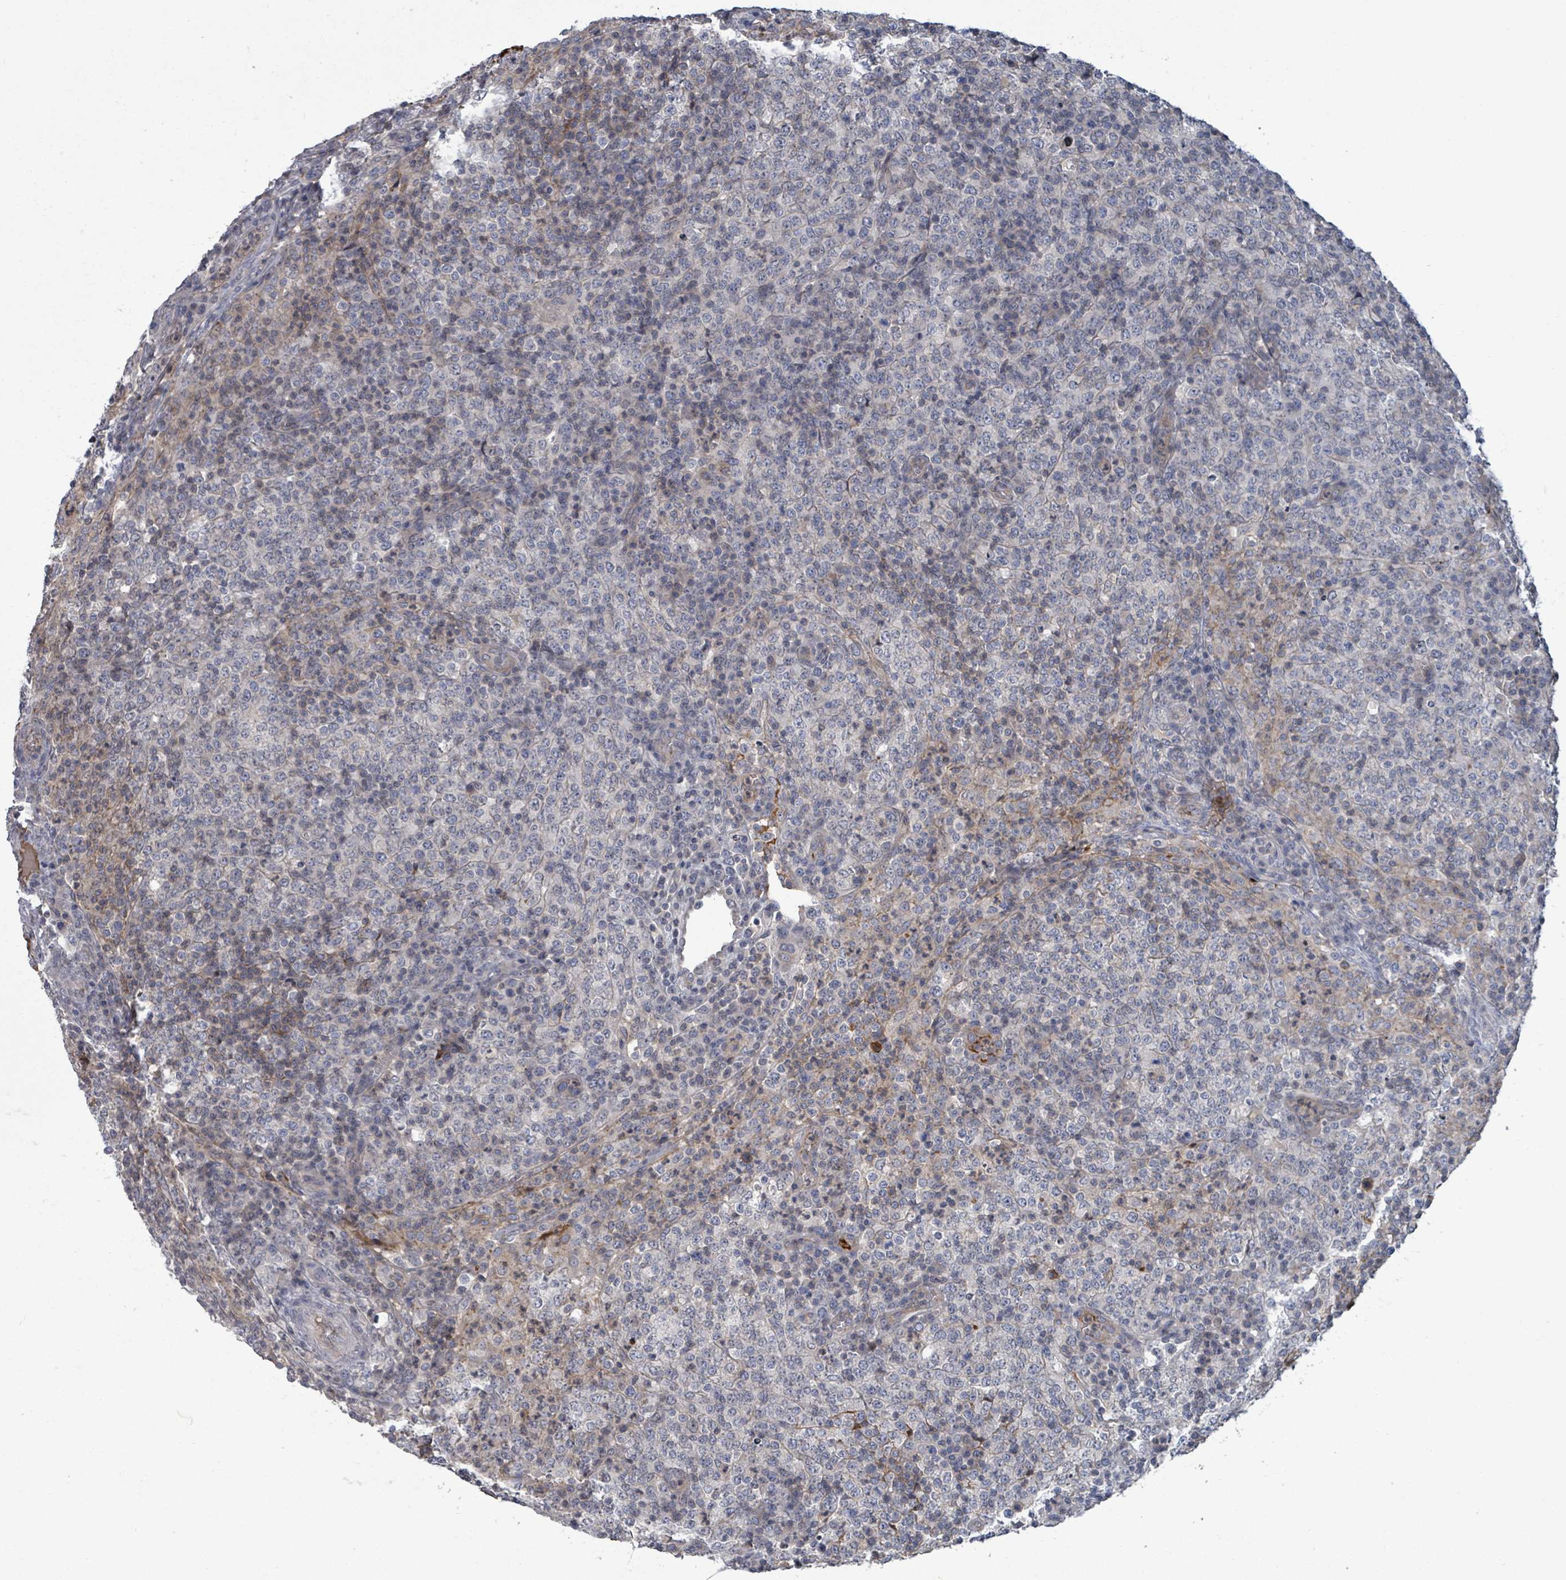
{"staining": {"intensity": "negative", "quantity": "none", "location": "none"}, "tissue": "lymphoma", "cell_type": "Tumor cells", "image_type": "cancer", "snomed": [{"axis": "morphology", "description": "Malignant lymphoma, non-Hodgkin's type, High grade"}, {"axis": "topography", "description": "Lymph node"}], "caption": "A high-resolution image shows immunohistochemistry (IHC) staining of lymphoma, which exhibits no significant positivity in tumor cells. (IHC, brightfield microscopy, high magnification).", "gene": "GRM8", "patient": {"sex": "male", "age": 54}}